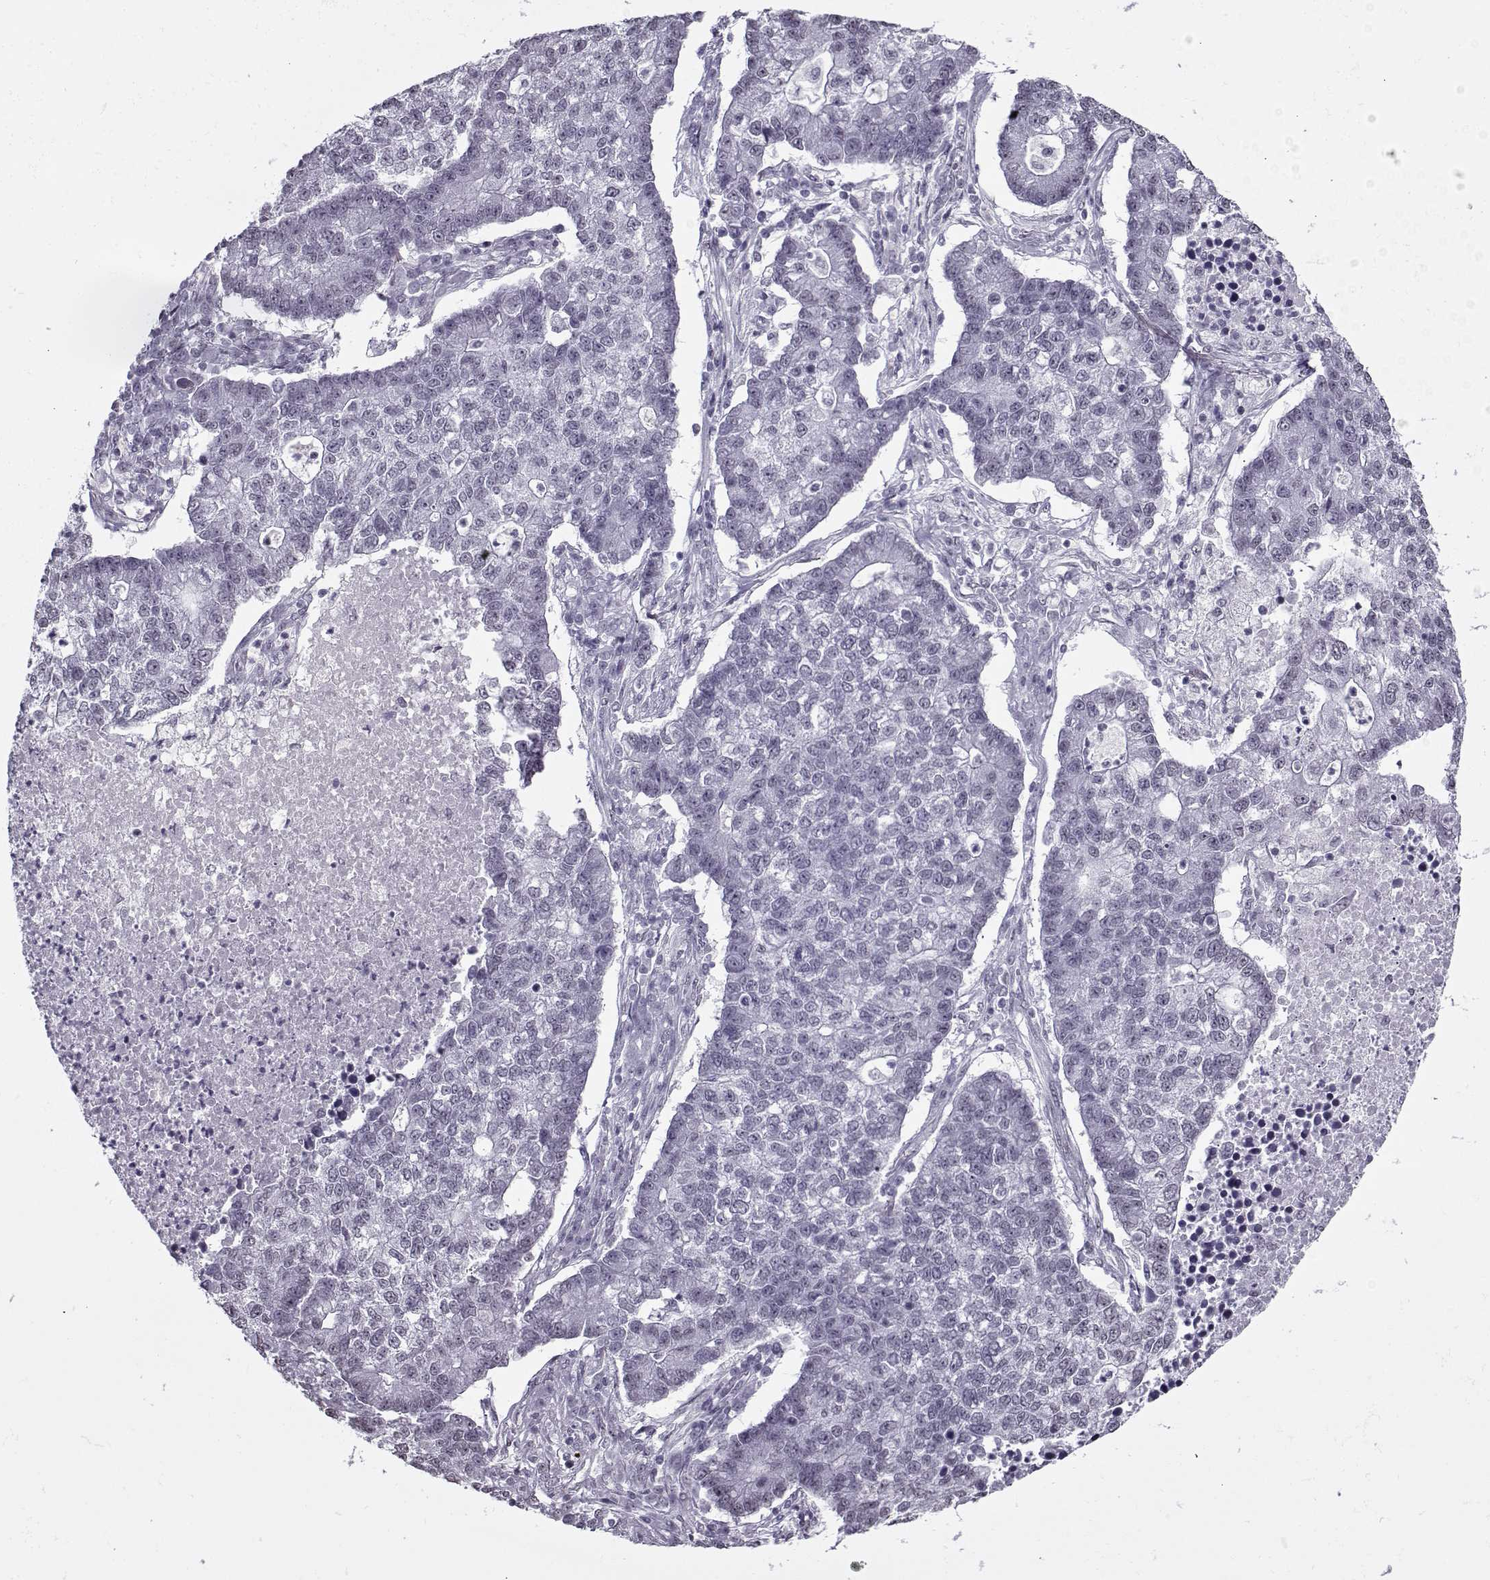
{"staining": {"intensity": "negative", "quantity": "none", "location": "none"}, "tissue": "lung cancer", "cell_type": "Tumor cells", "image_type": "cancer", "snomed": [{"axis": "morphology", "description": "Adenocarcinoma, NOS"}, {"axis": "topography", "description": "Lung"}], "caption": "Immunohistochemistry image of neoplastic tissue: lung cancer (adenocarcinoma) stained with DAB demonstrates no significant protein staining in tumor cells.", "gene": "PRMT8", "patient": {"sex": "male", "age": 57}}